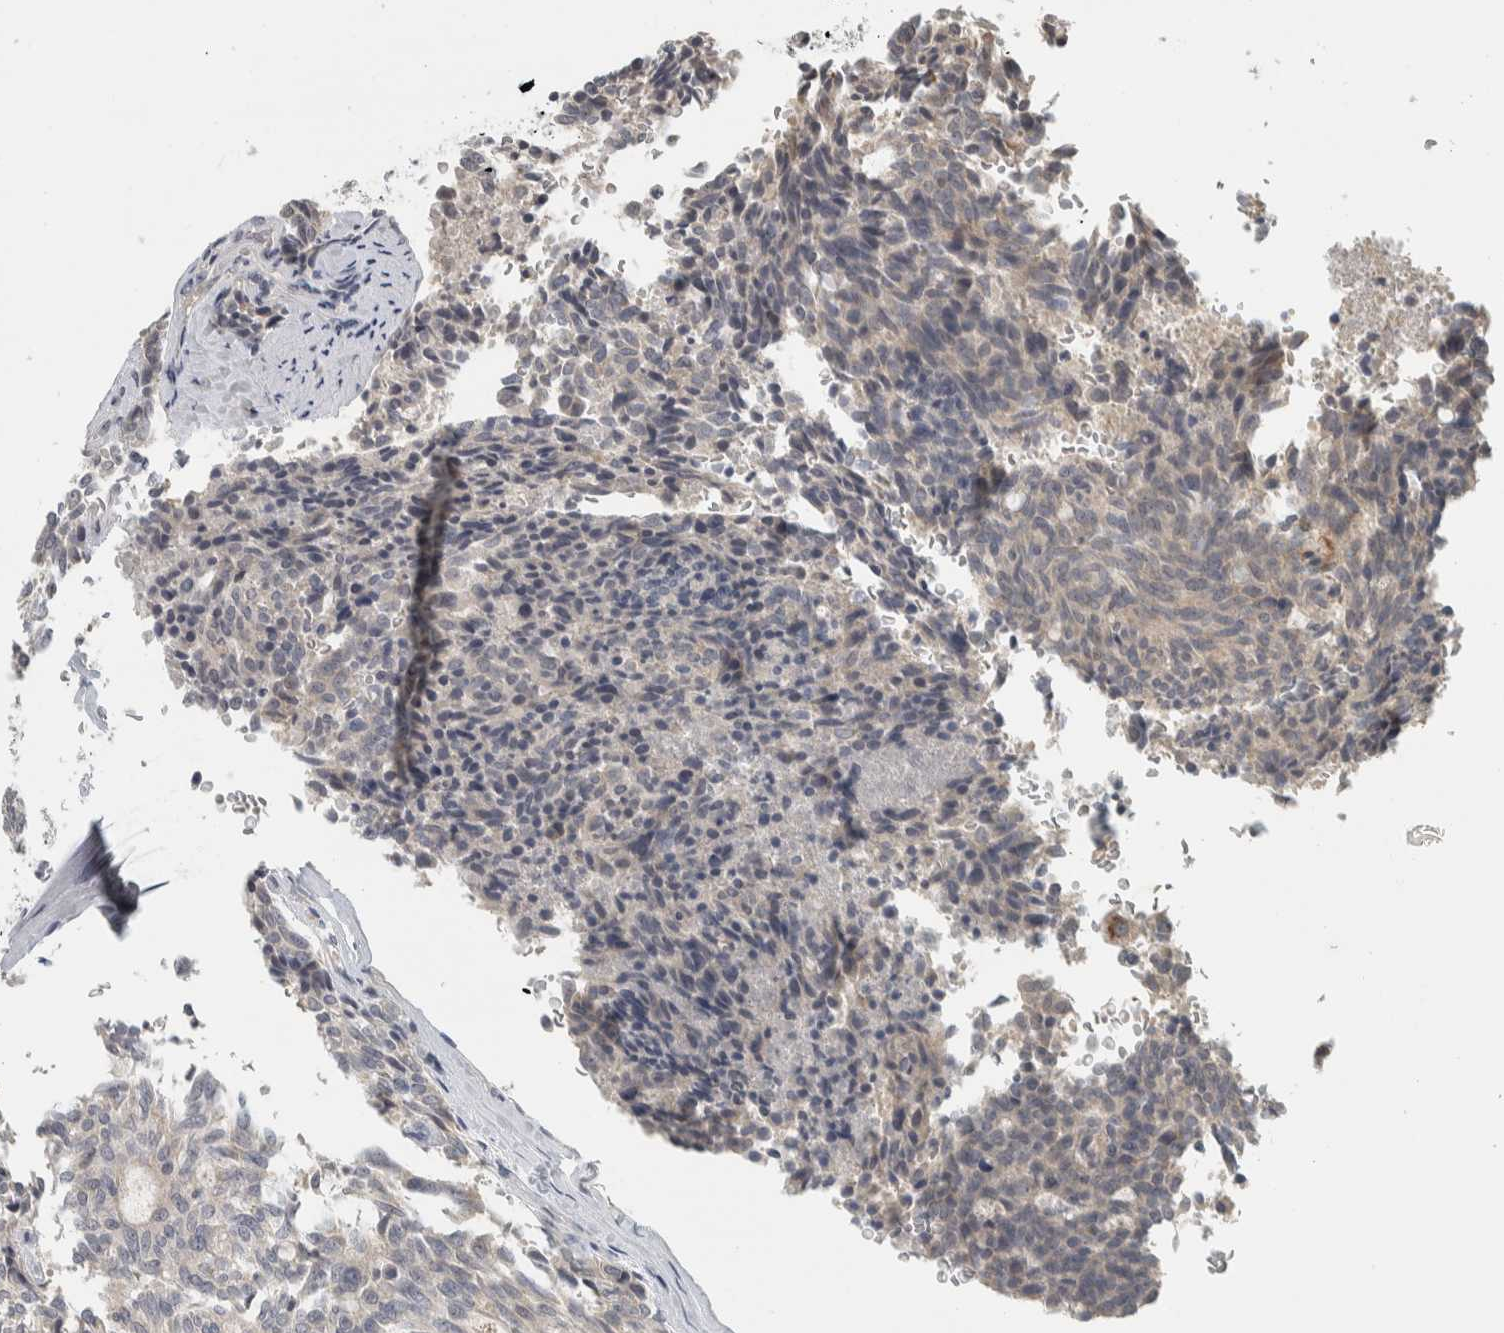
{"staining": {"intensity": "negative", "quantity": "none", "location": "none"}, "tissue": "carcinoid", "cell_type": "Tumor cells", "image_type": "cancer", "snomed": [{"axis": "morphology", "description": "Carcinoid, malignant, NOS"}, {"axis": "topography", "description": "Pancreas"}], "caption": "High magnification brightfield microscopy of carcinoid (malignant) stained with DAB (brown) and counterstained with hematoxylin (blue): tumor cells show no significant positivity. Nuclei are stained in blue.", "gene": "AFP", "patient": {"sex": "female", "age": 54}}